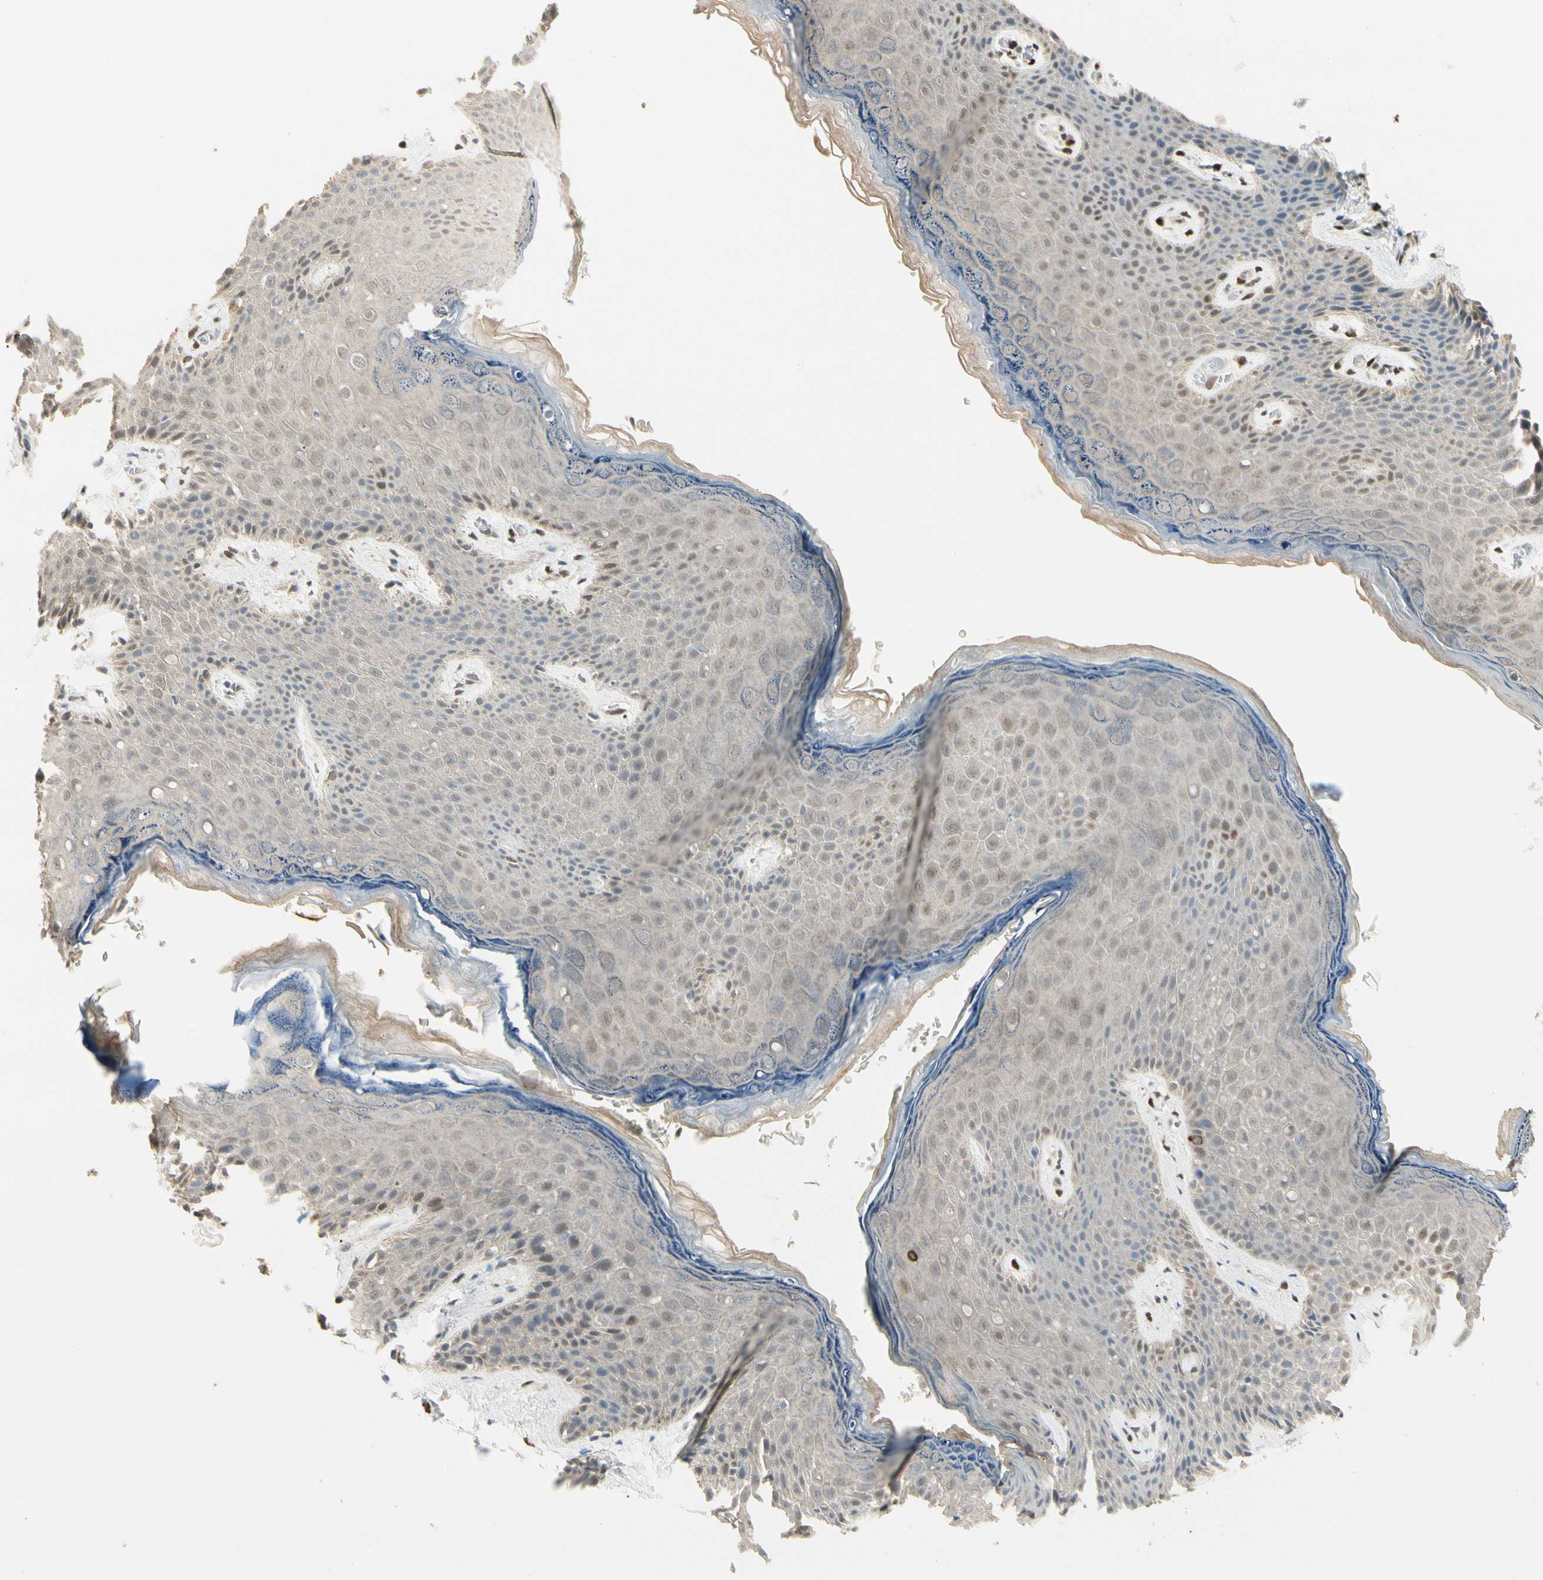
{"staining": {"intensity": "moderate", "quantity": ">75%", "location": "cytoplasmic/membranous,nuclear"}, "tissue": "skin", "cell_type": "Epidermal cells", "image_type": "normal", "snomed": [{"axis": "morphology", "description": "Normal tissue, NOS"}, {"axis": "topography", "description": "Anal"}], "caption": "Immunohistochemistry (IHC) image of normal skin: skin stained using immunohistochemistry (IHC) demonstrates medium levels of moderate protein expression localized specifically in the cytoplasmic/membranous,nuclear of epidermal cells, appearing as a cytoplasmic/membranous,nuclear brown color.", "gene": "ATXN1", "patient": {"sex": "female", "age": 46}}